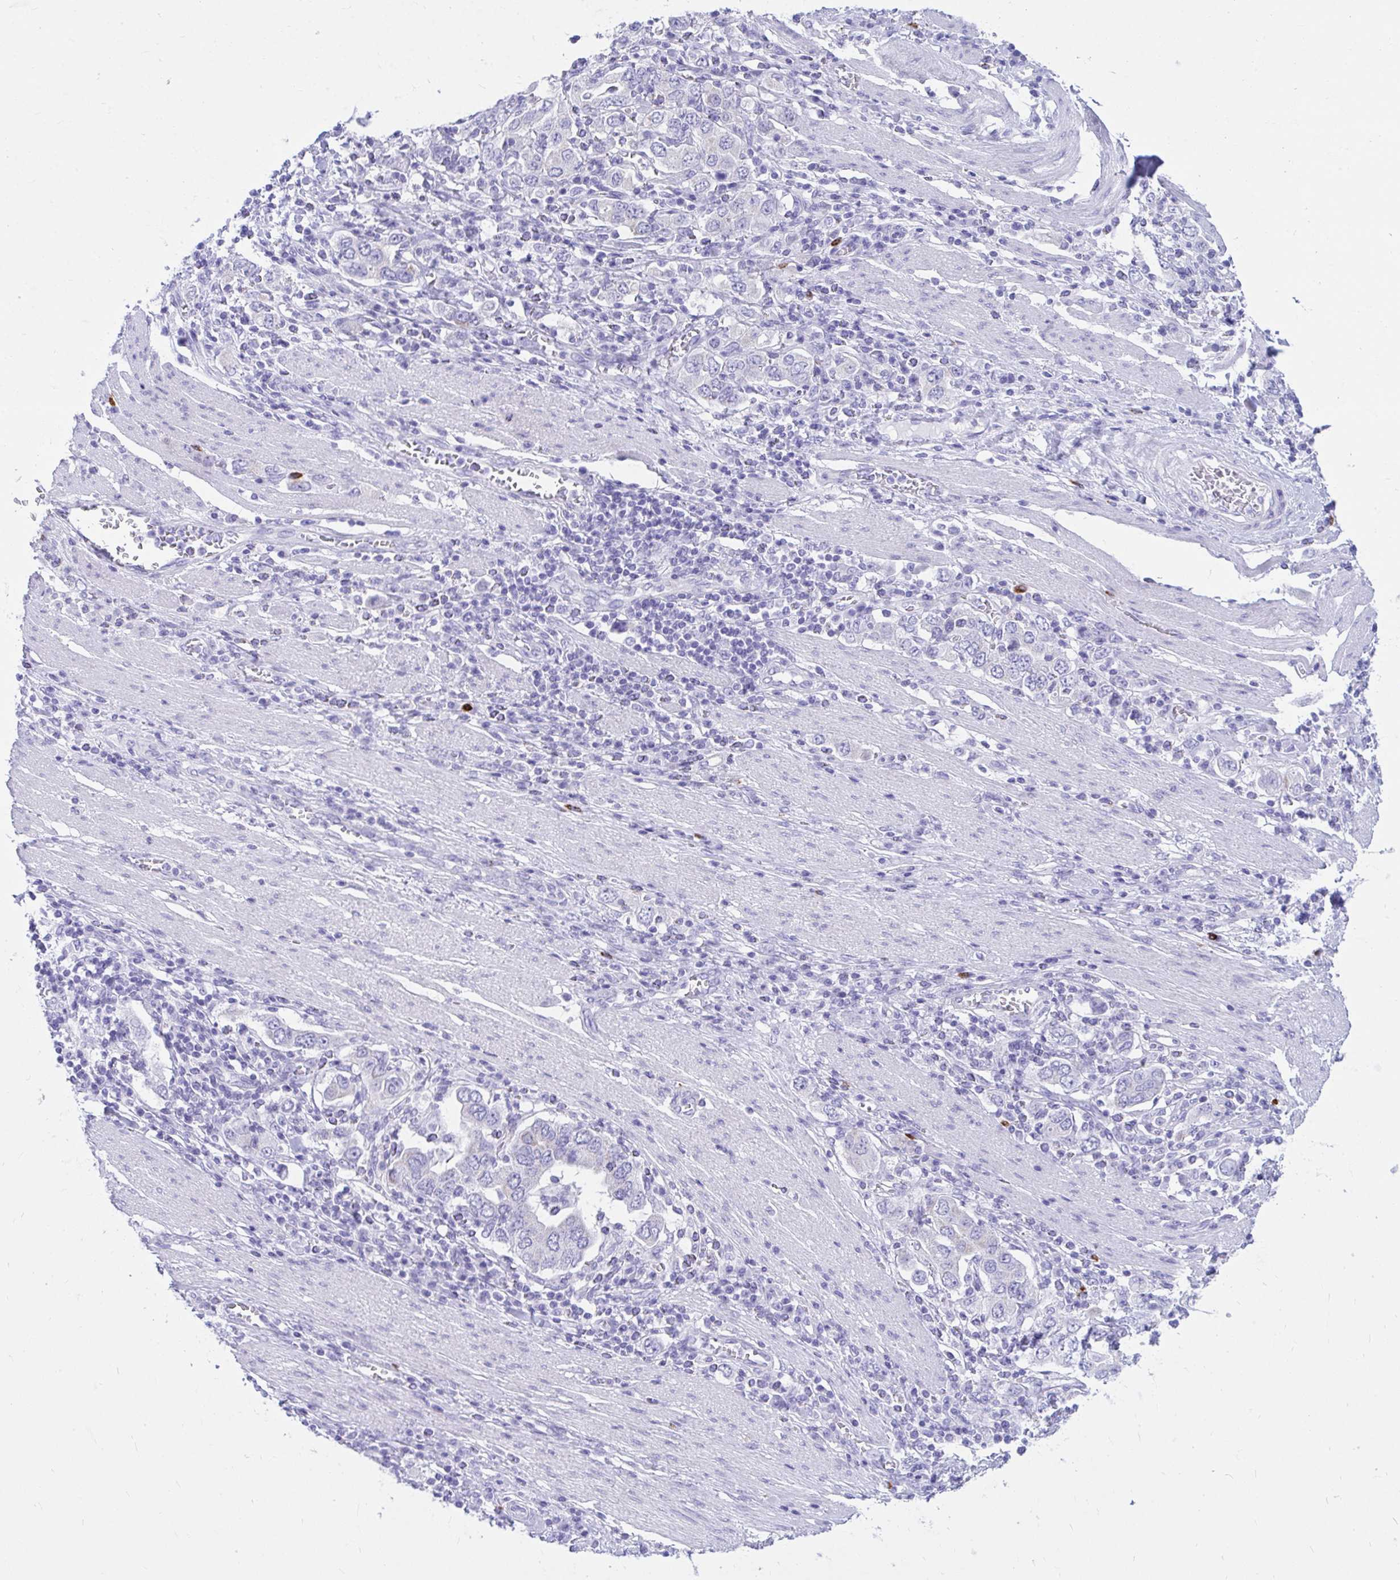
{"staining": {"intensity": "negative", "quantity": "none", "location": "none"}, "tissue": "stomach cancer", "cell_type": "Tumor cells", "image_type": "cancer", "snomed": [{"axis": "morphology", "description": "Adenocarcinoma, NOS"}, {"axis": "topography", "description": "Stomach, upper"}, {"axis": "topography", "description": "Stomach"}], "caption": "Tumor cells are negative for protein expression in human adenocarcinoma (stomach).", "gene": "SHISA8", "patient": {"sex": "male", "age": 62}}